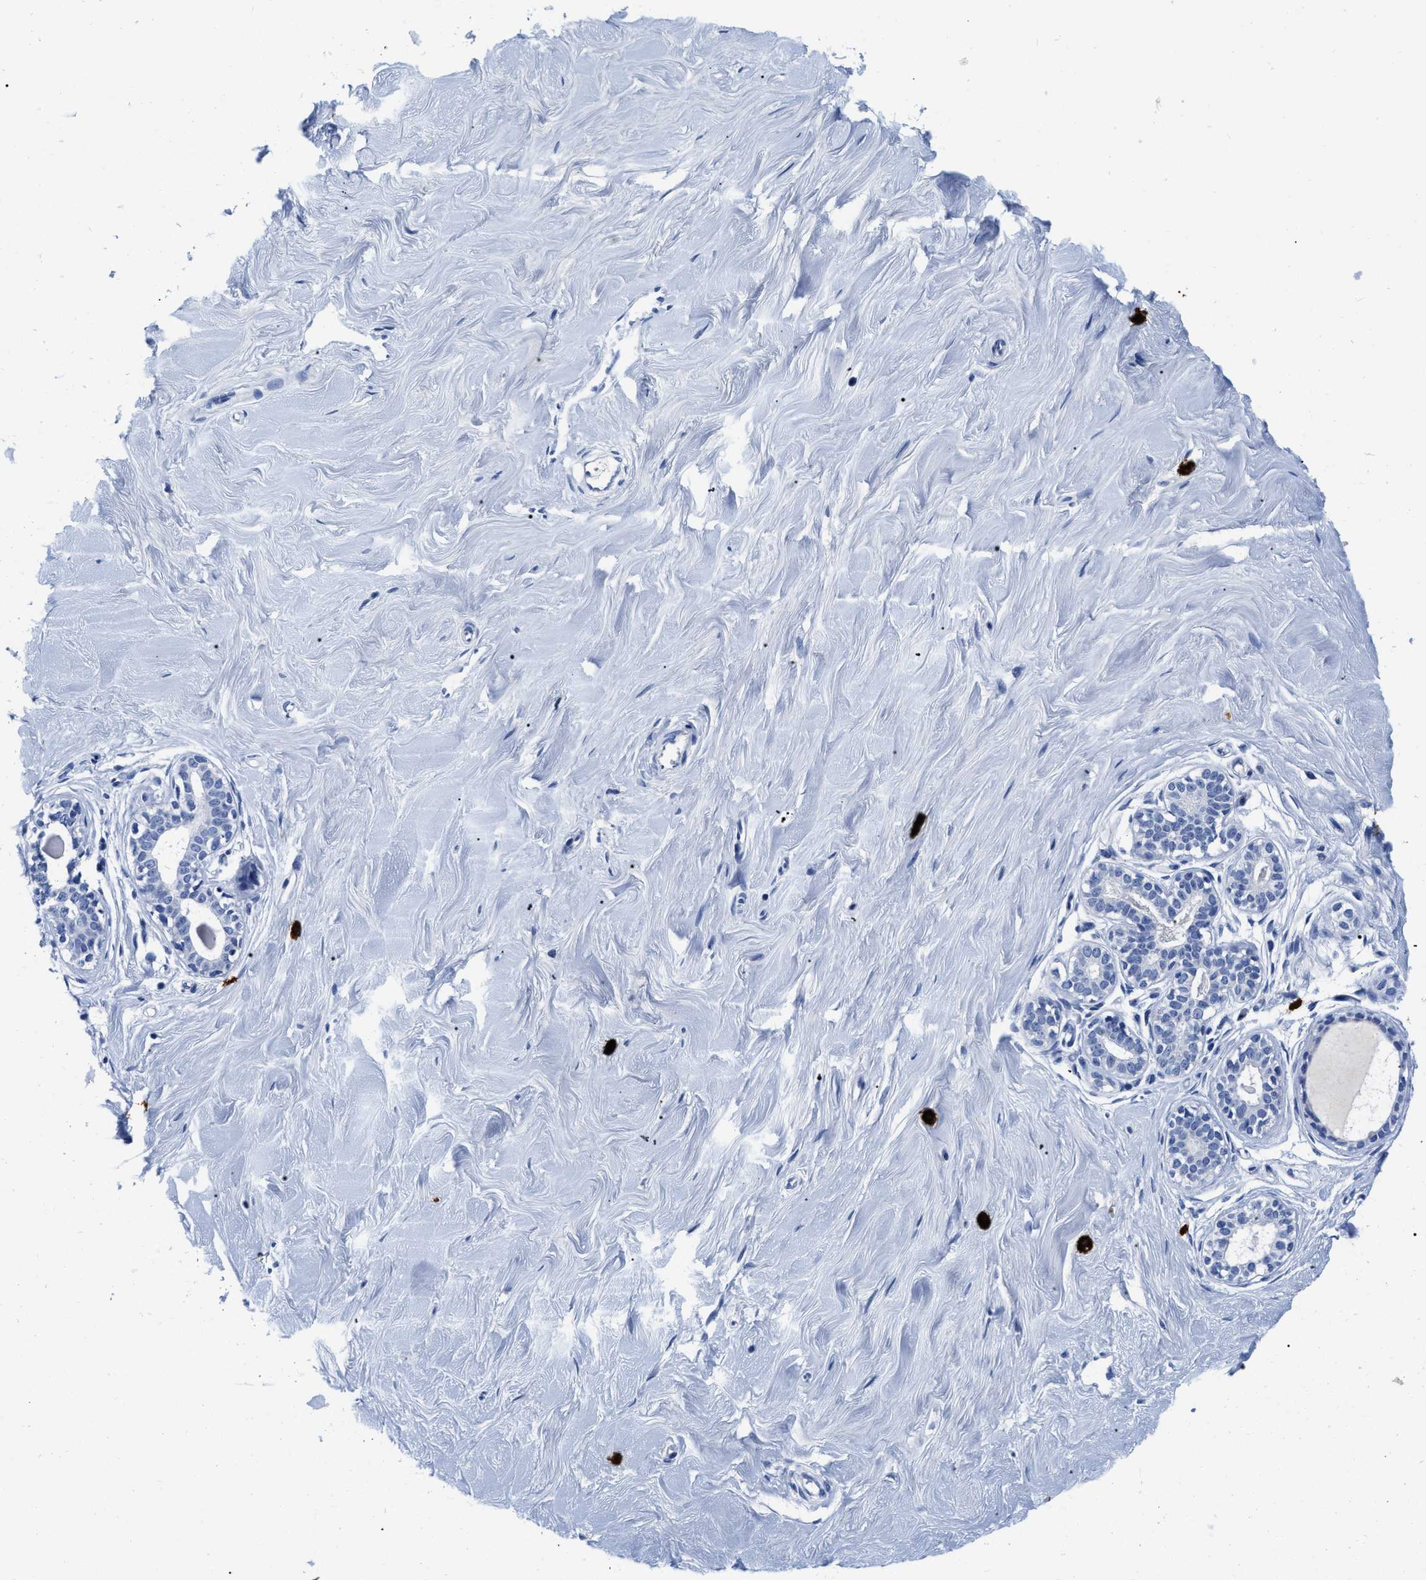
{"staining": {"intensity": "negative", "quantity": "none", "location": "none"}, "tissue": "breast", "cell_type": "Adipocytes", "image_type": "normal", "snomed": [{"axis": "morphology", "description": "Normal tissue, NOS"}, {"axis": "topography", "description": "Breast"}], "caption": "A micrograph of breast stained for a protein displays no brown staining in adipocytes.", "gene": "CER1", "patient": {"sex": "female", "age": 23}}